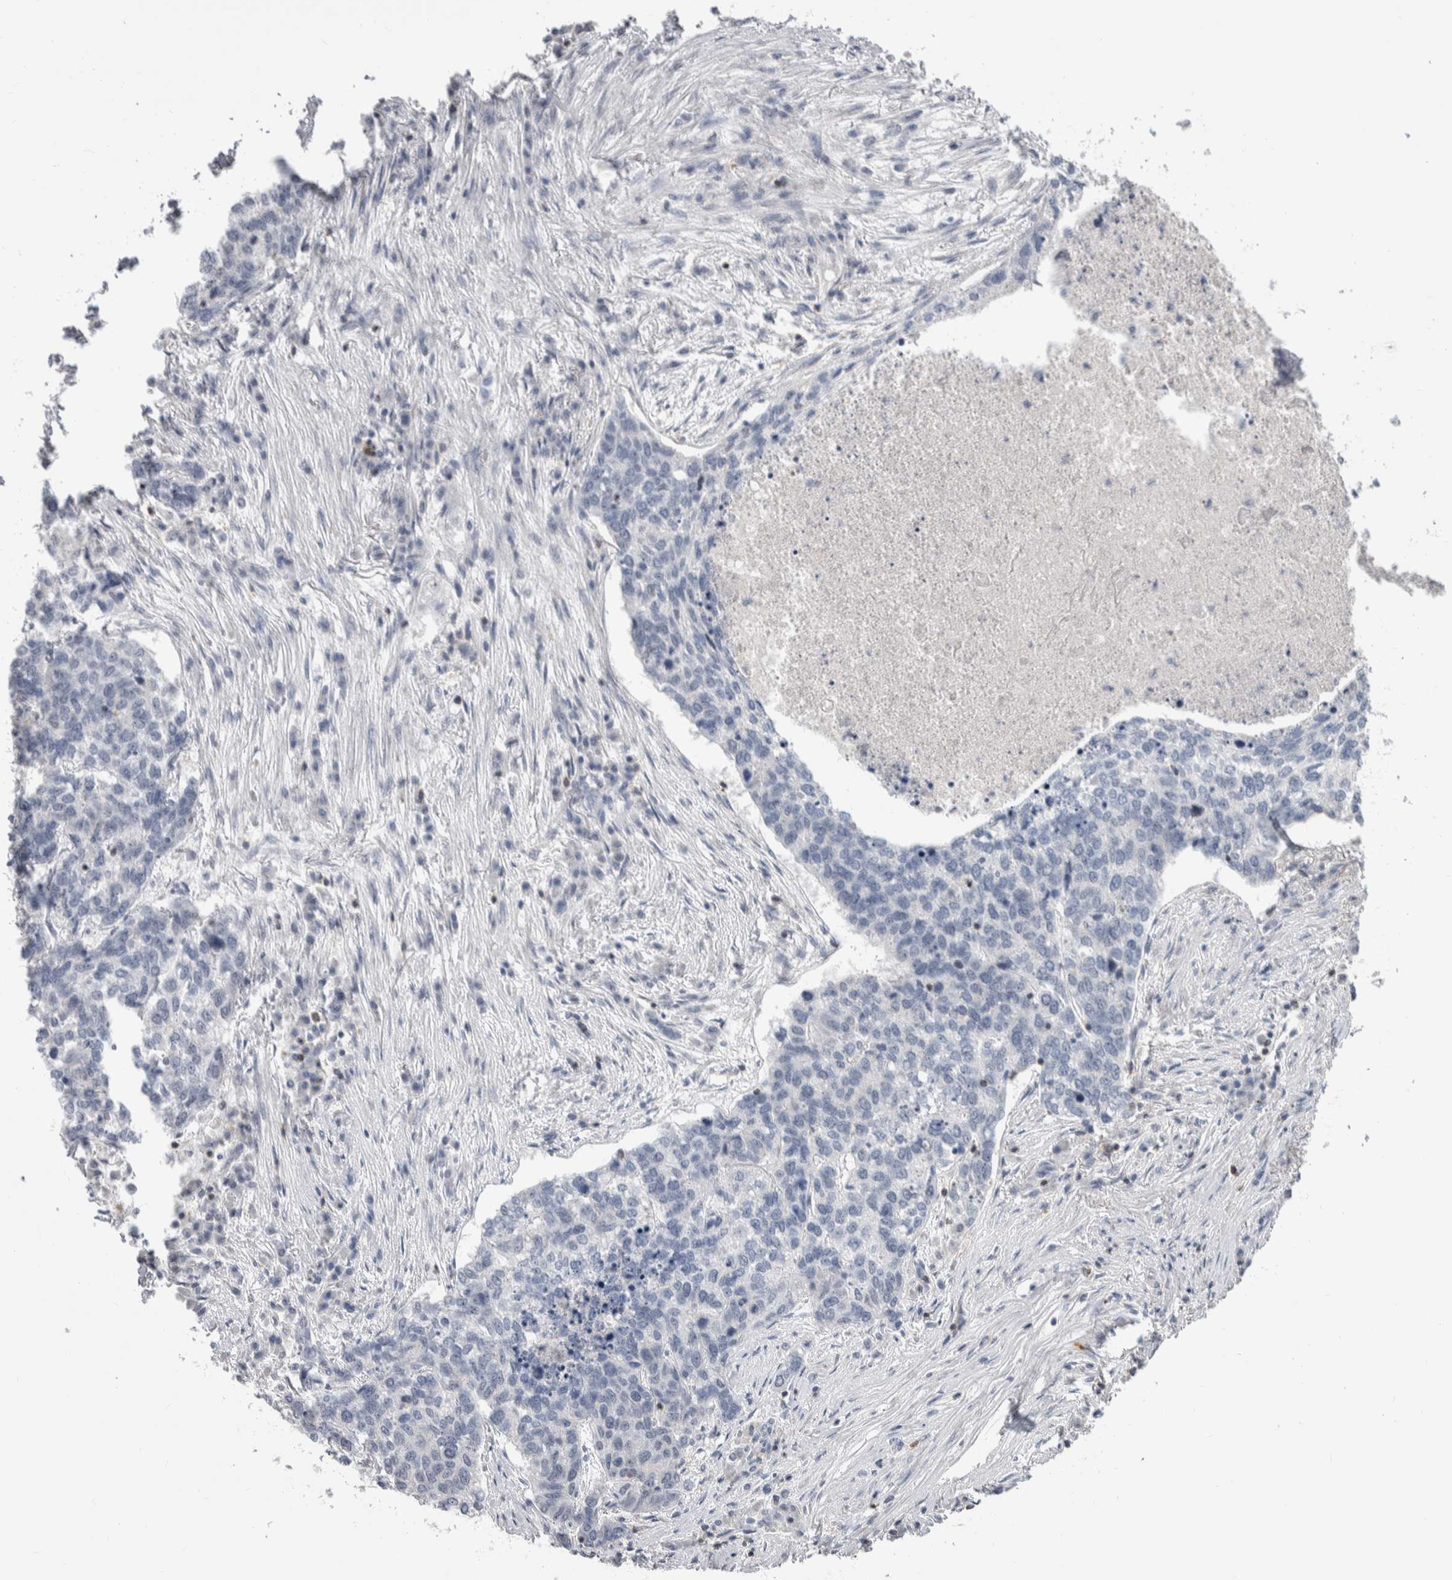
{"staining": {"intensity": "negative", "quantity": "none", "location": "none"}, "tissue": "lung cancer", "cell_type": "Tumor cells", "image_type": "cancer", "snomed": [{"axis": "morphology", "description": "Squamous cell carcinoma, NOS"}, {"axis": "topography", "description": "Lung"}], "caption": "The micrograph displays no staining of tumor cells in lung cancer (squamous cell carcinoma).", "gene": "CEP295NL", "patient": {"sex": "female", "age": 63}}